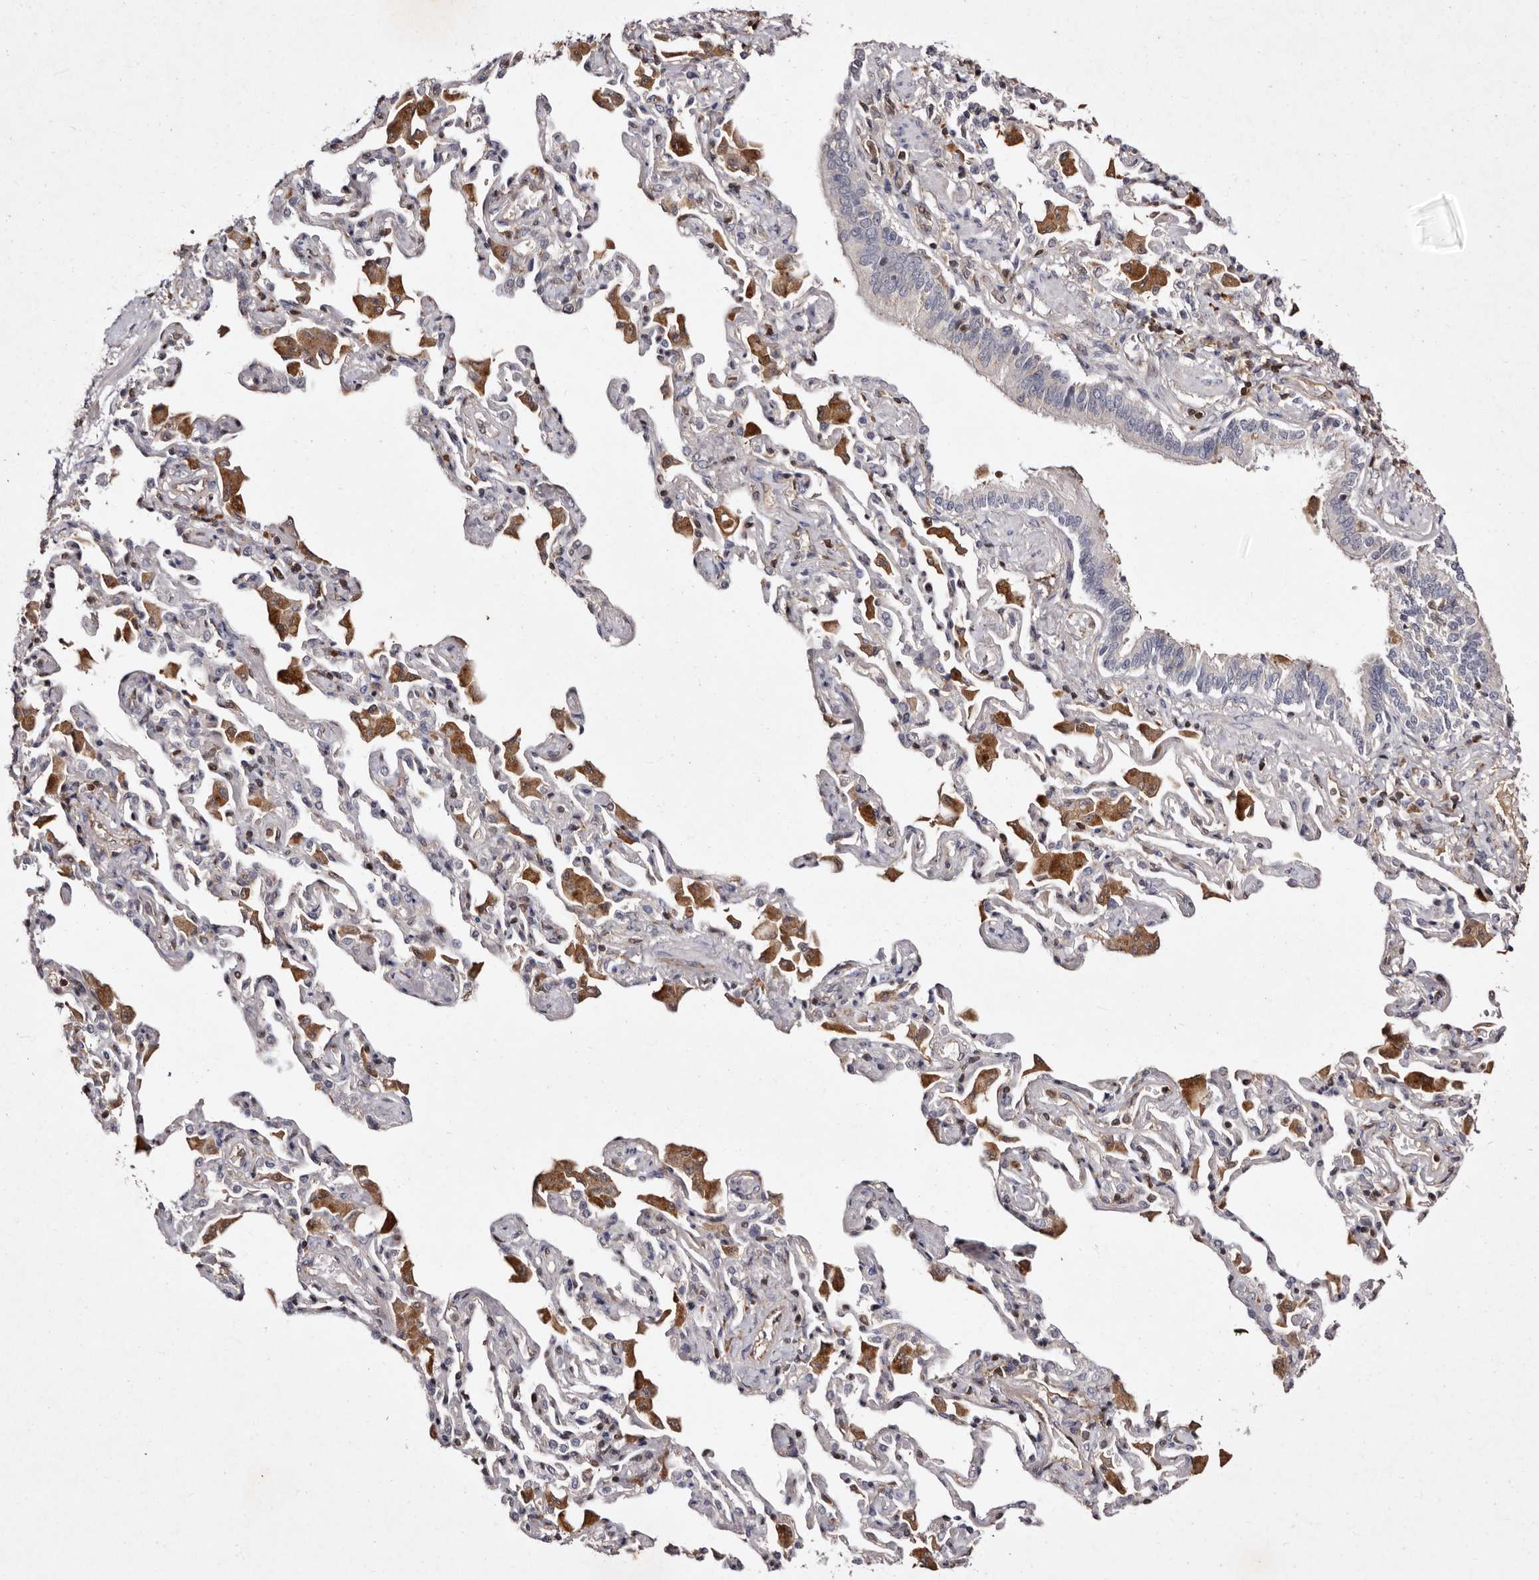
{"staining": {"intensity": "negative", "quantity": "none", "location": "none"}, "tissue": "bronchus", "cell_type": "Respiratory epithelial cells", "image_type": "normal", "snomed": [{"axis": "morphology", "description": "Normal tissue, NOS"}, {"axis": "morphology", "description": "Inflammation, NOS"}, {"axis": "topography", "description": "Bronchus"}, {"axis": "topography", "description": "Lung"}], "caption": "Protein analysis of unremarkable bronchus displays no significant positivity in respiratory epithelial cells. (Brightfield microscopy of DAB IHC at high magnification).", "gene": "GIMAP4", "patient": {"sex": "female", "age": 46}}